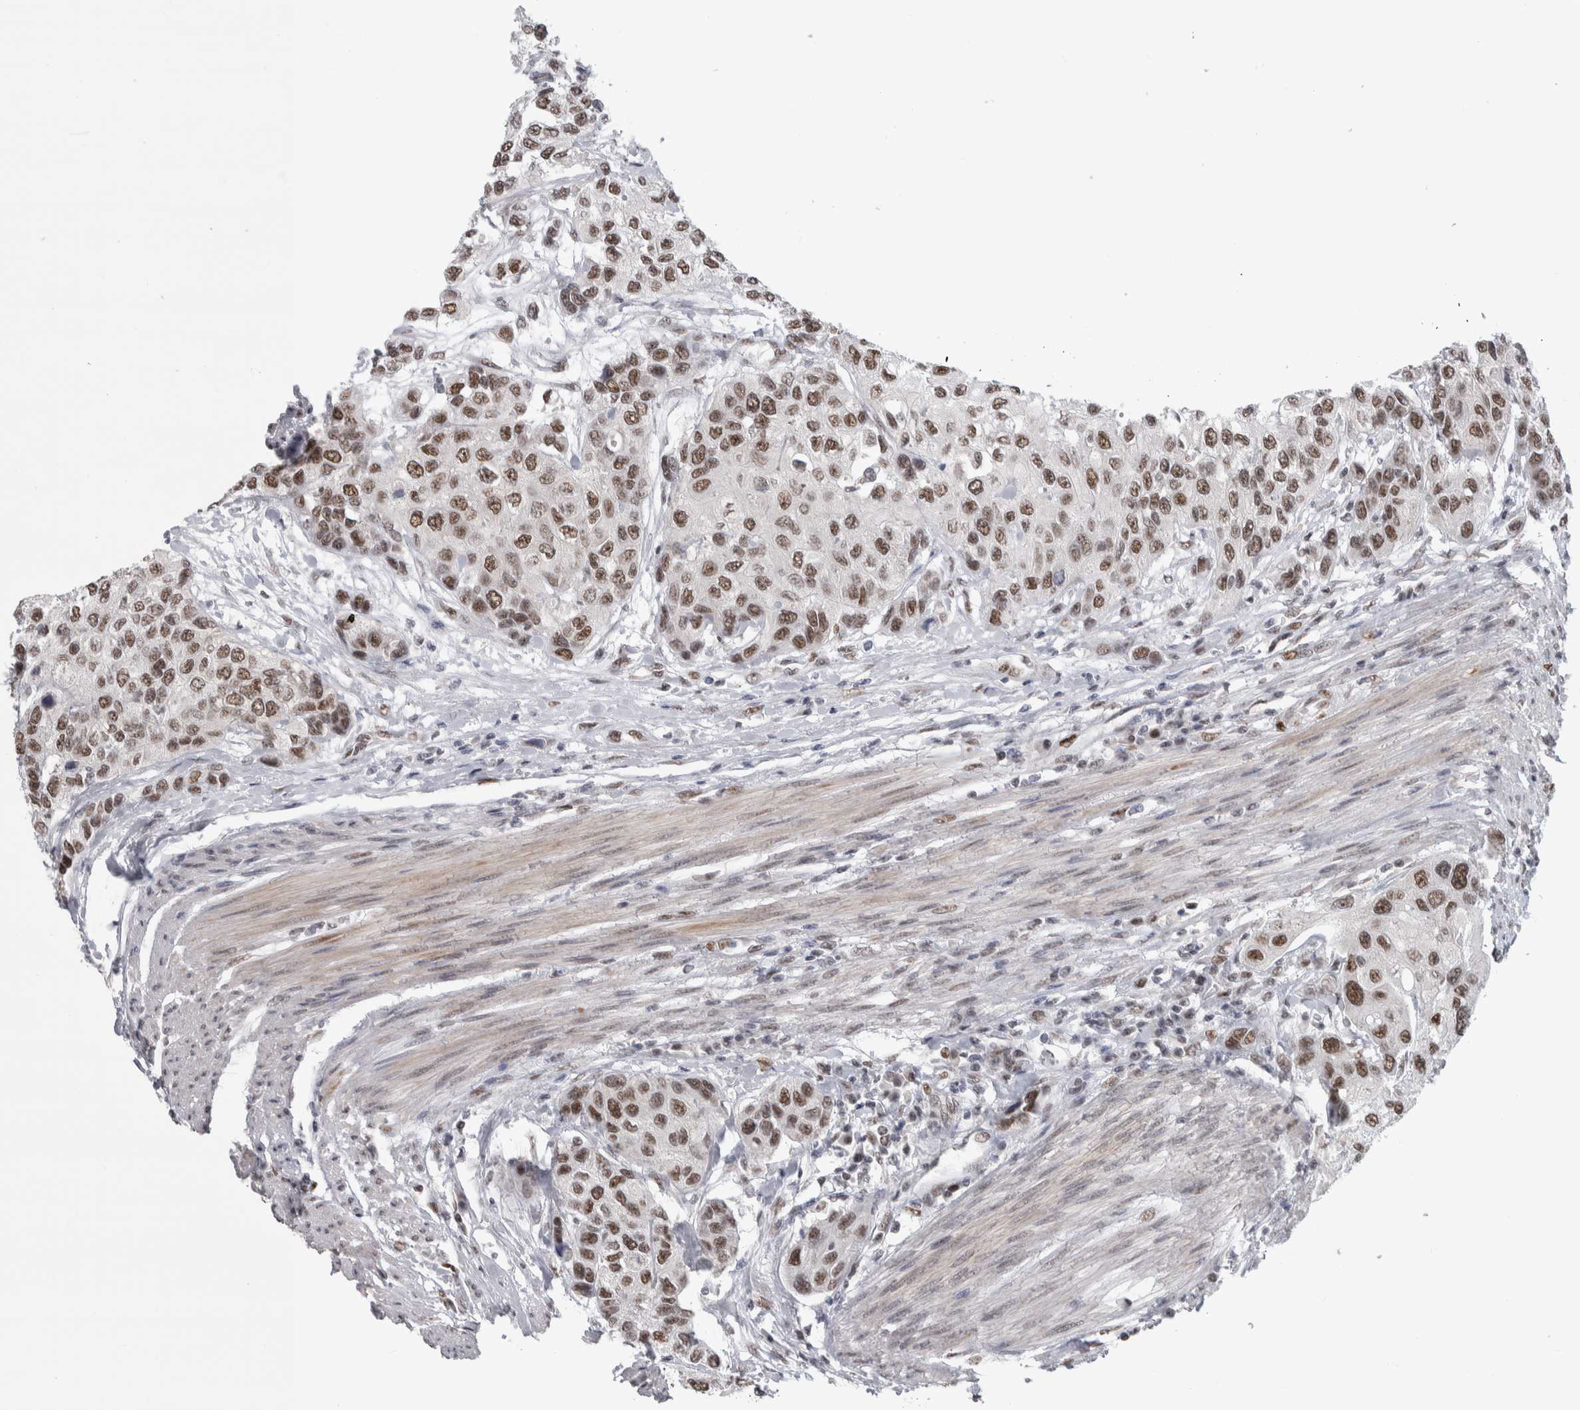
{"staining": {"intensity": "strong", "quantity": ">75%", "location": "nuclear"}, "tissue": "urothelial cancer", "cell_type": "Tumor cells", "image_type": "cancer", "snomed": [{"axis": "morphology", "description": "Urothelial carcinoma, High grade"}, {"axis": "topography", "description": "Urinary bladder"}], "caption": "Immunohistochemical staining of urothelial cancer demonstrates high levels of strong nuclear staining in approximately >75% of tumor cells. Nuclei are stained in blue.", "gene": "HEXIM2", "patient": {"sex": "female", "age": 56}}